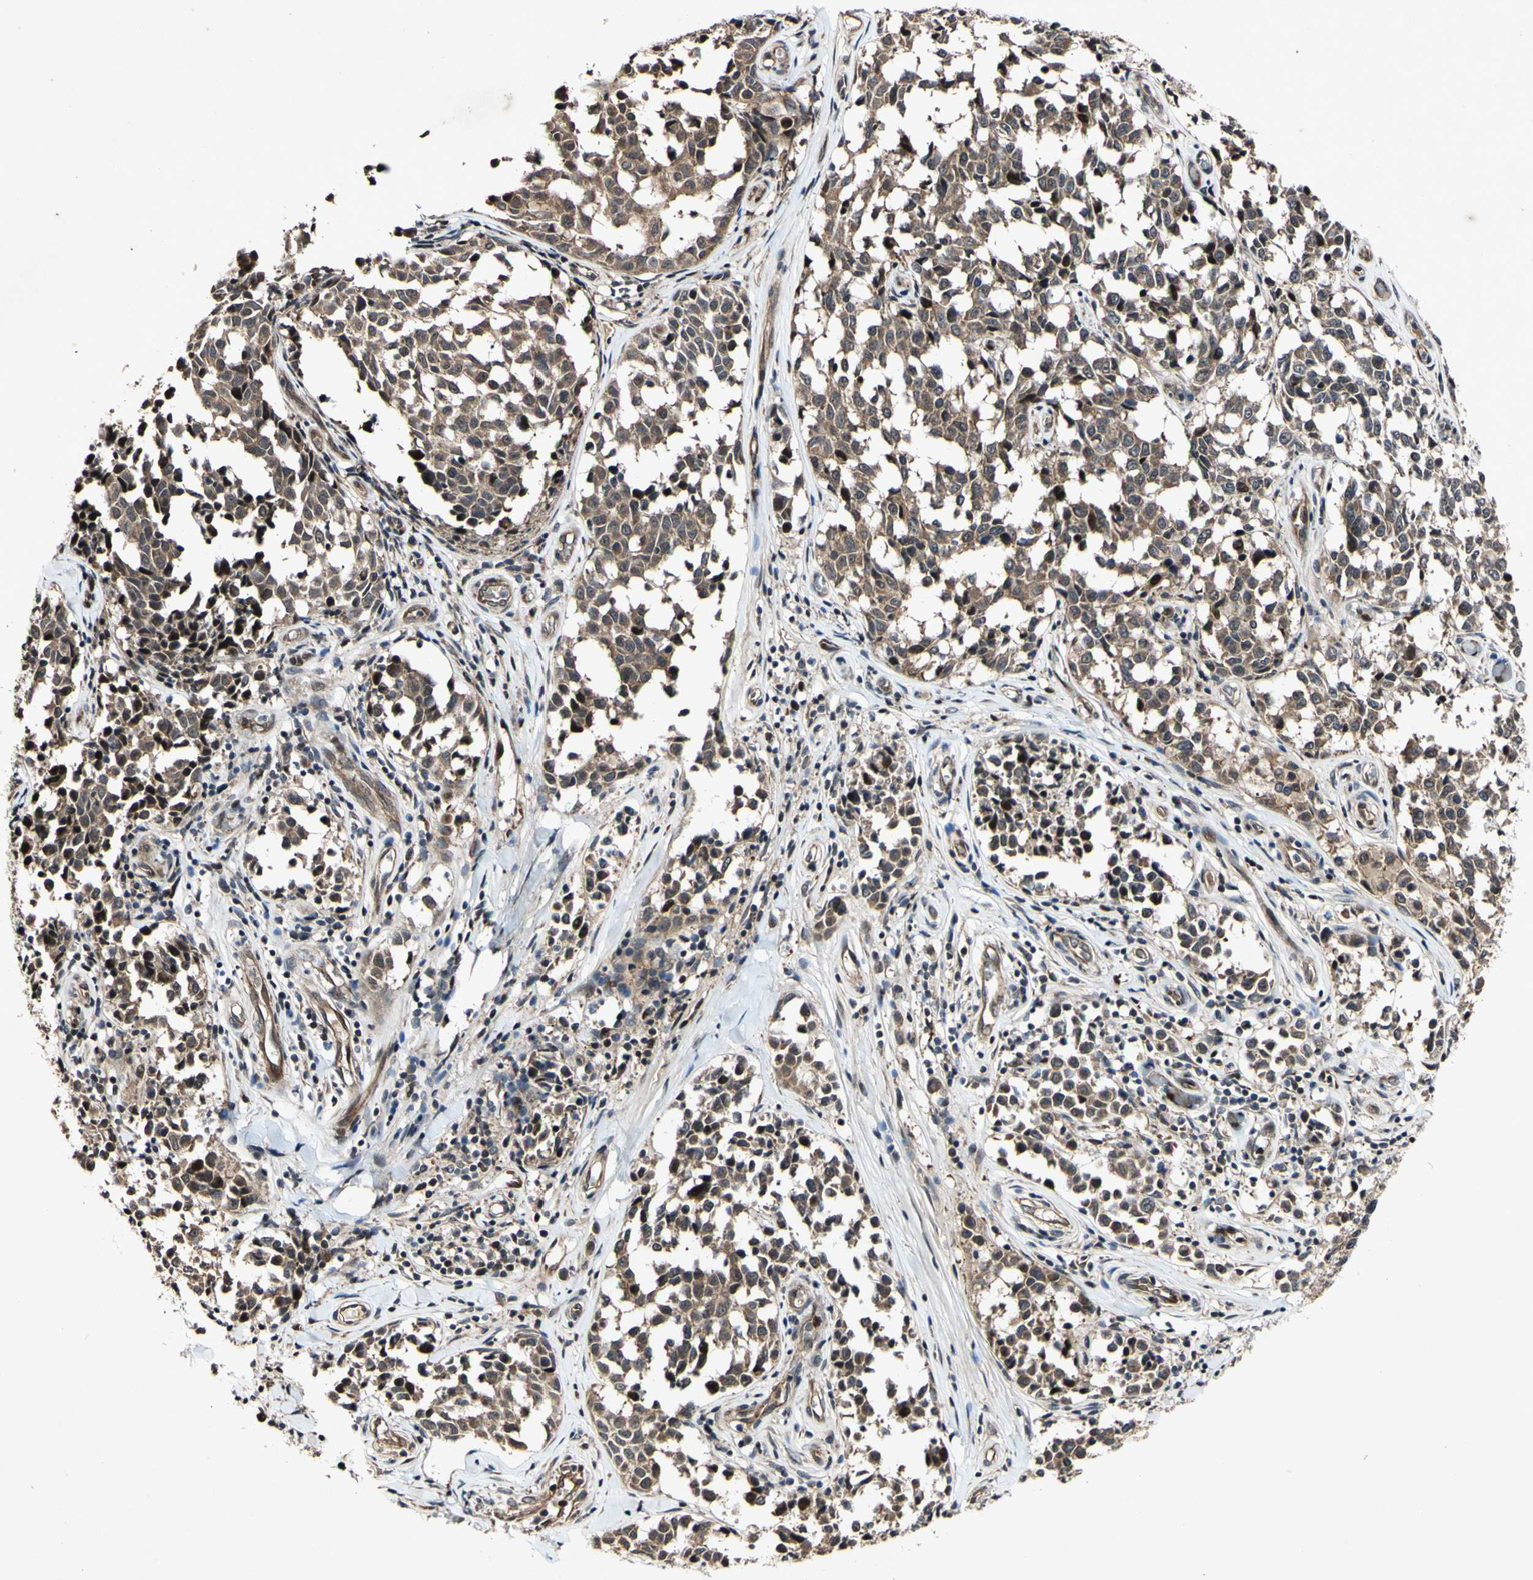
{"staining": {"intensity": "moderate", "quantity": ">75%", "location": "cytoplasmic/membranous,nuclear"}, "tissue": "melanoma", "cell_type": "Tumor cells", "image_type": "cancer", "snomed": [{"axis": "morphology", "description": "Malignant melanoma, NOS"}, {"axis": "topography", "description": "Skin"}], "caption": "Immunohistochemistry of melanoma shows medium levels of moderate cytoplasmic/membranous and nuclear positivity in about >75% of tumor cells.", "gene": "CSNK1E", "patient": {"sex": "female", "age": 64}}